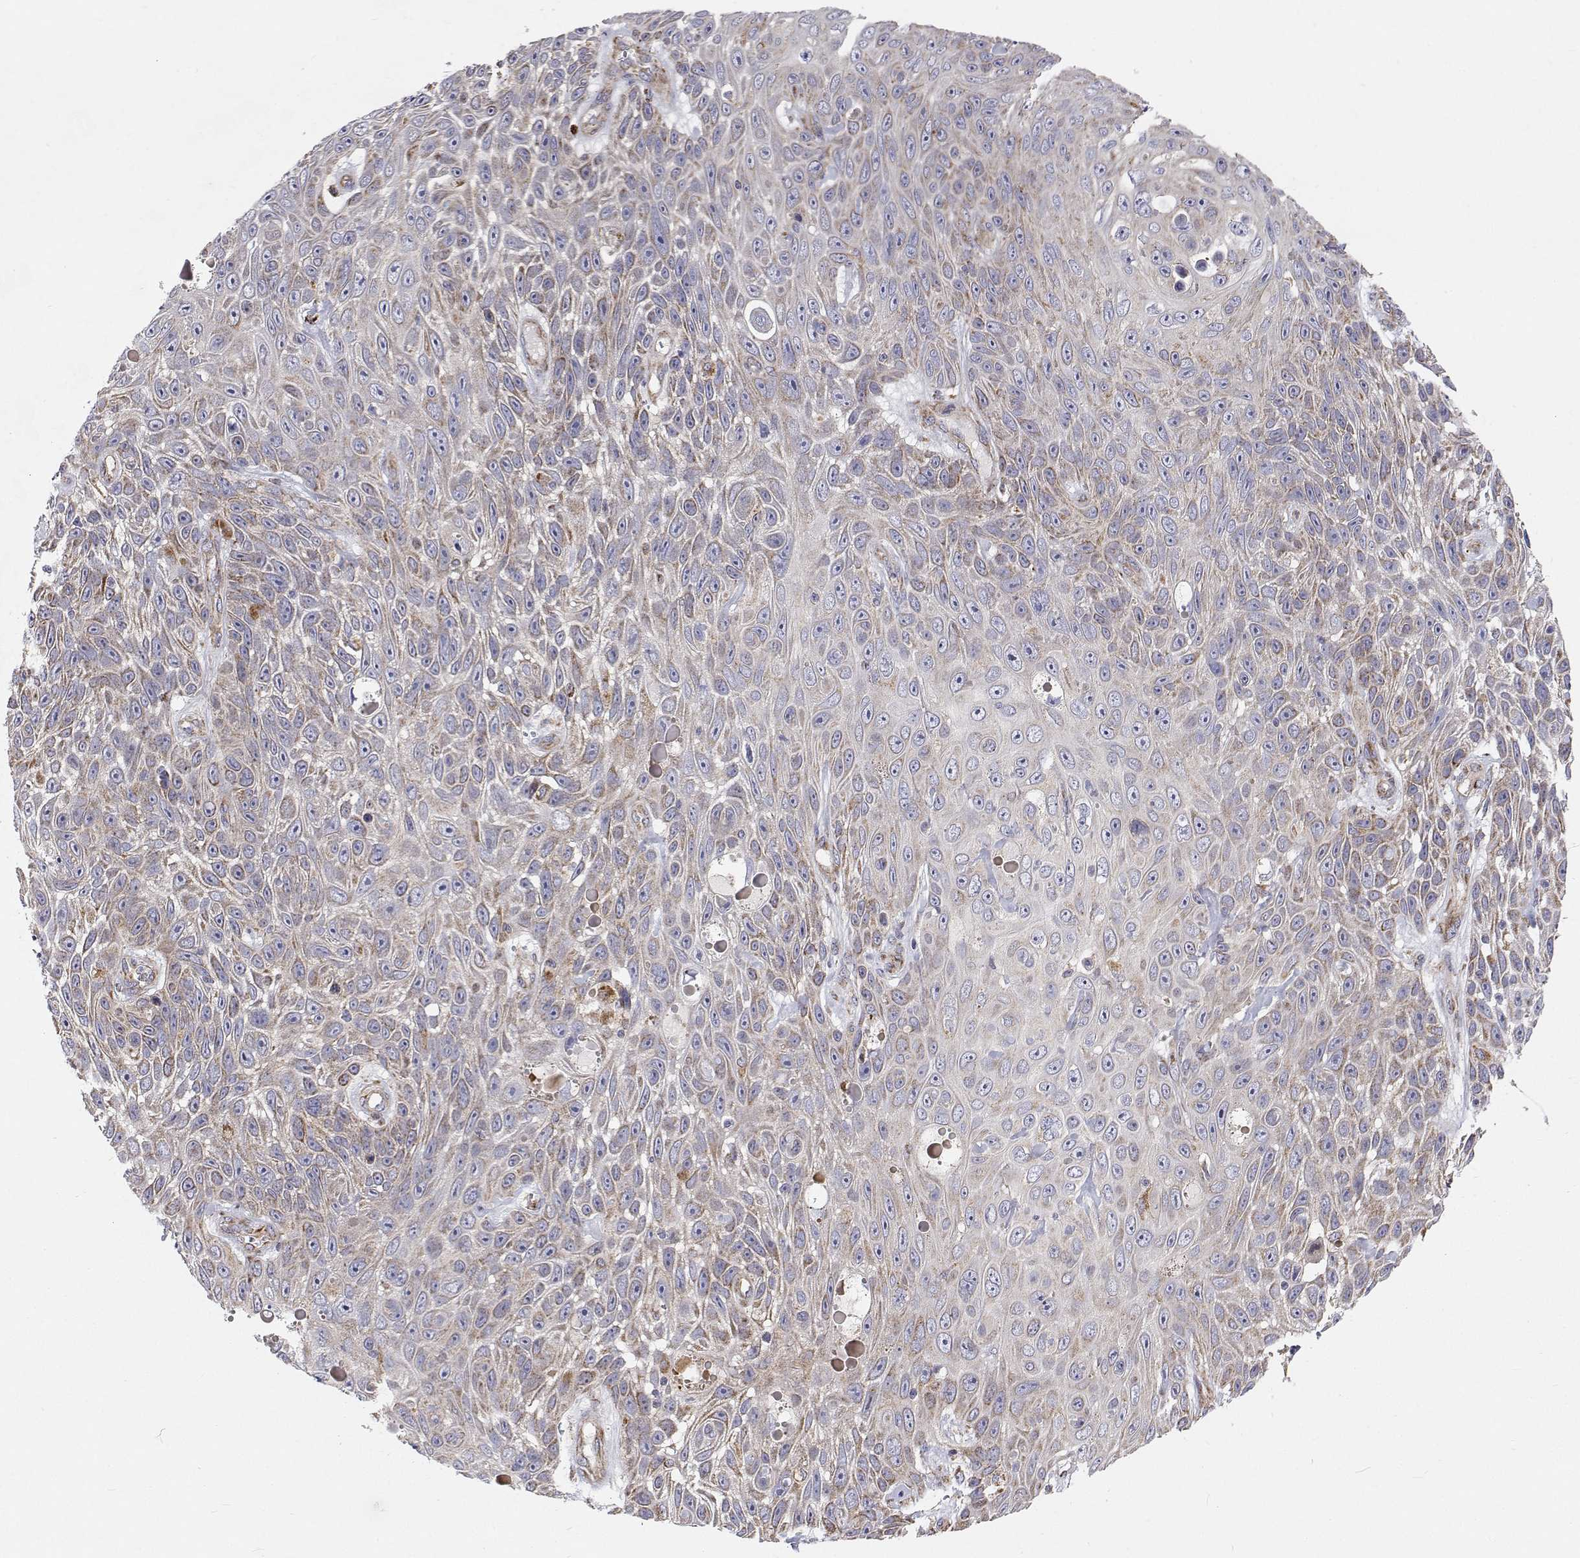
{"staining": {"intensity": "weak", "quantity": "<25%", "location": "cytoplasmic/membranous"}, "tissue": "skin cancer", "cell_type": "Tumor cells", "image_type": "cancer", "snomed": [{"axis": "morphology", "description": "Squamous cell carcinoma, NOS"}, {"axis": "topography", "description": "Skin"}], "caption": "High magnification brightfield microscopy of skin cancer (squamous cell carcinoma) stained with DAB (brown) and counterstained with hematoxylin (blue): tumor cells show no significant staining.", "gene": "SPICE1", "patient": {"sex": "male", "age": 82}}